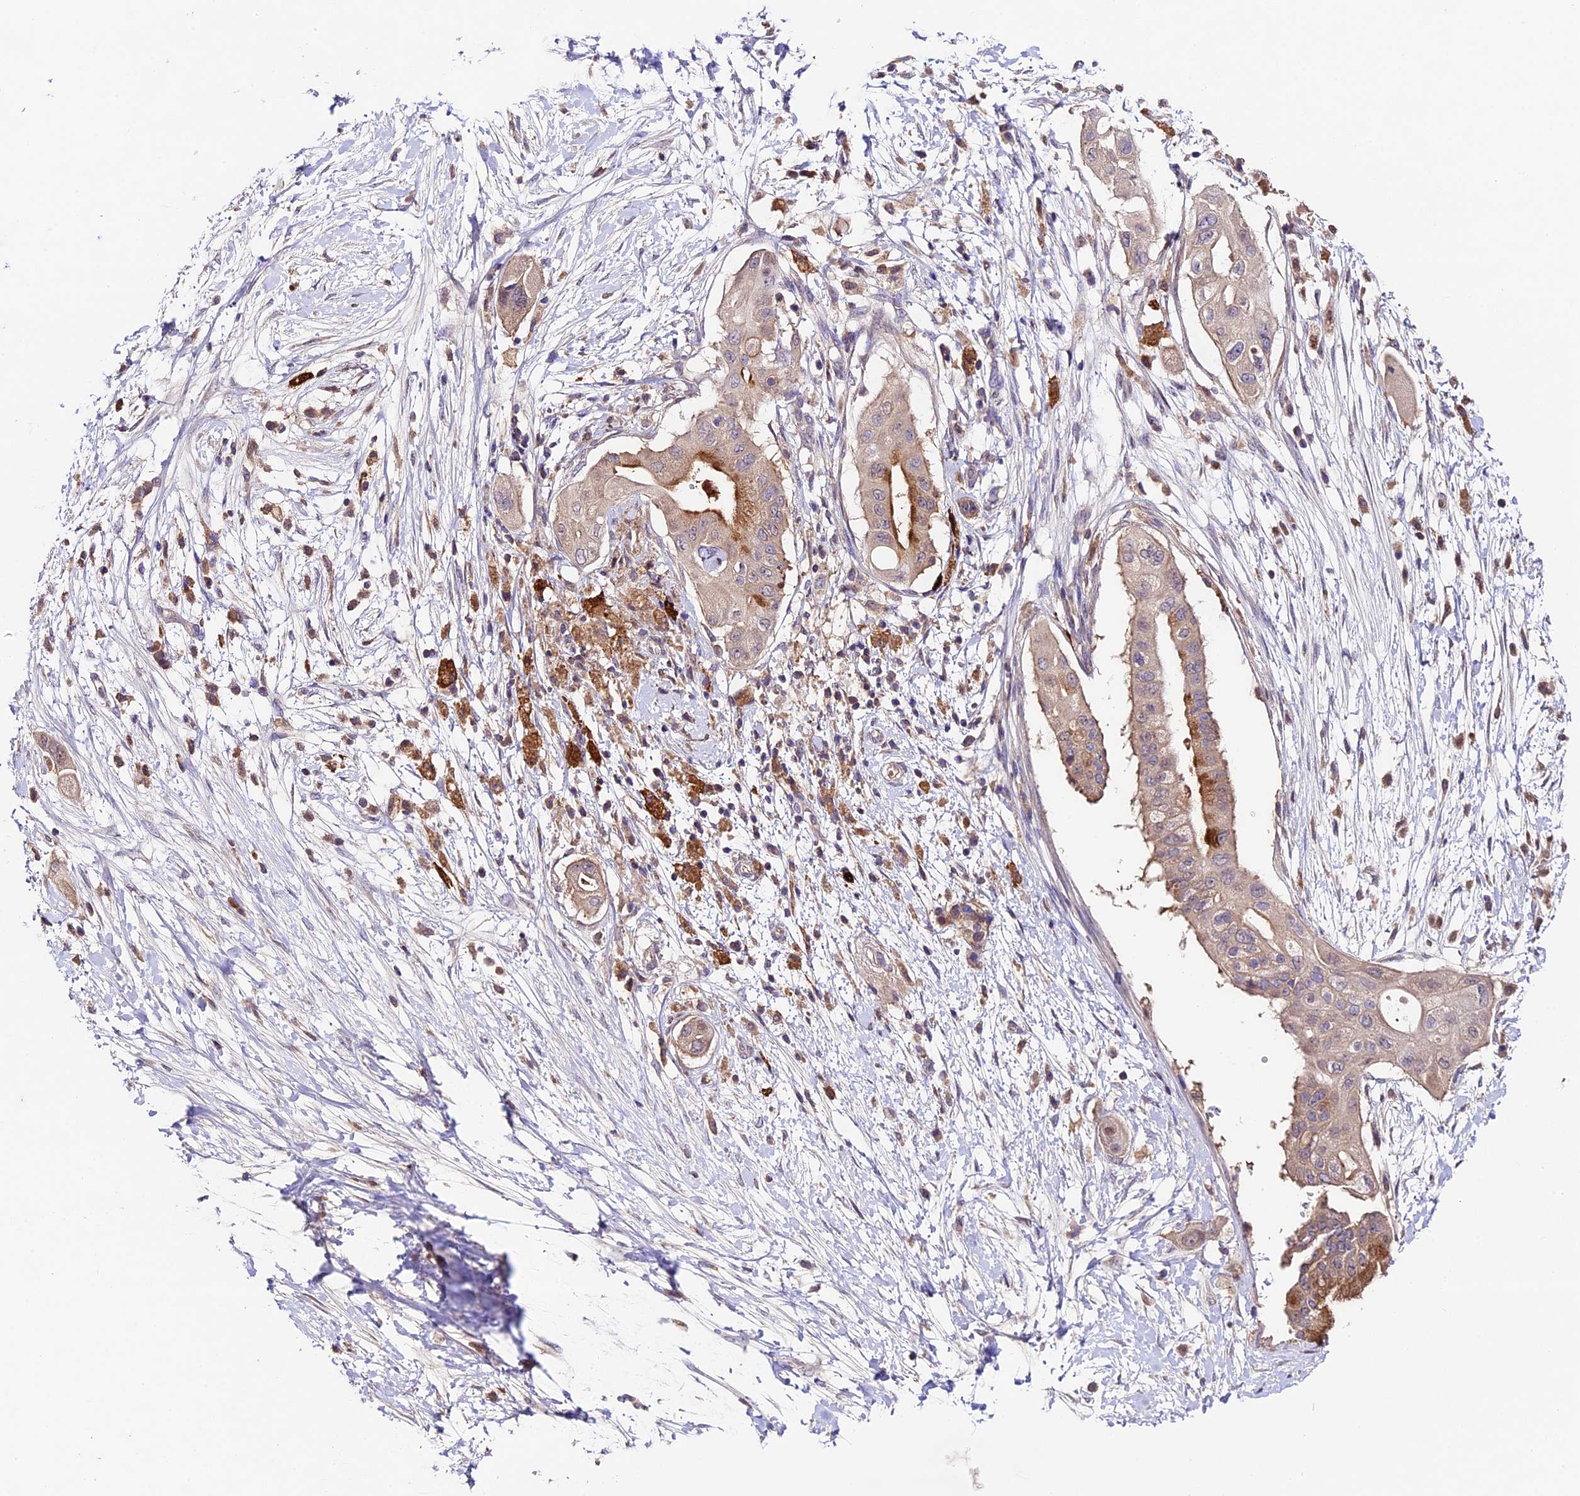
{"staining": {"intensity": "moderate", "quantity": "<25%", "location": "cytoplasmic/membranous"}, "tissue": "pancreatic cancer", "cell_type": "Tumor cells", "image_type": "cancer", "snomed": [{"axis": "morphology", "description": "Adenocarcinoma, NOS"}, {"axis": "topography", "description": "Pancreas"}], "caption": "Pancreatic cancer tissue exhibits moderate cytoplasmic/membranous positivity in approximately <25% of tumor cells (DAB (3,3'-diaminobenzidine) = brown stain, brightfield microscopy at high magnification).", "gene": "SBNO2", "patient": {"sex": "male", "age": 68}}